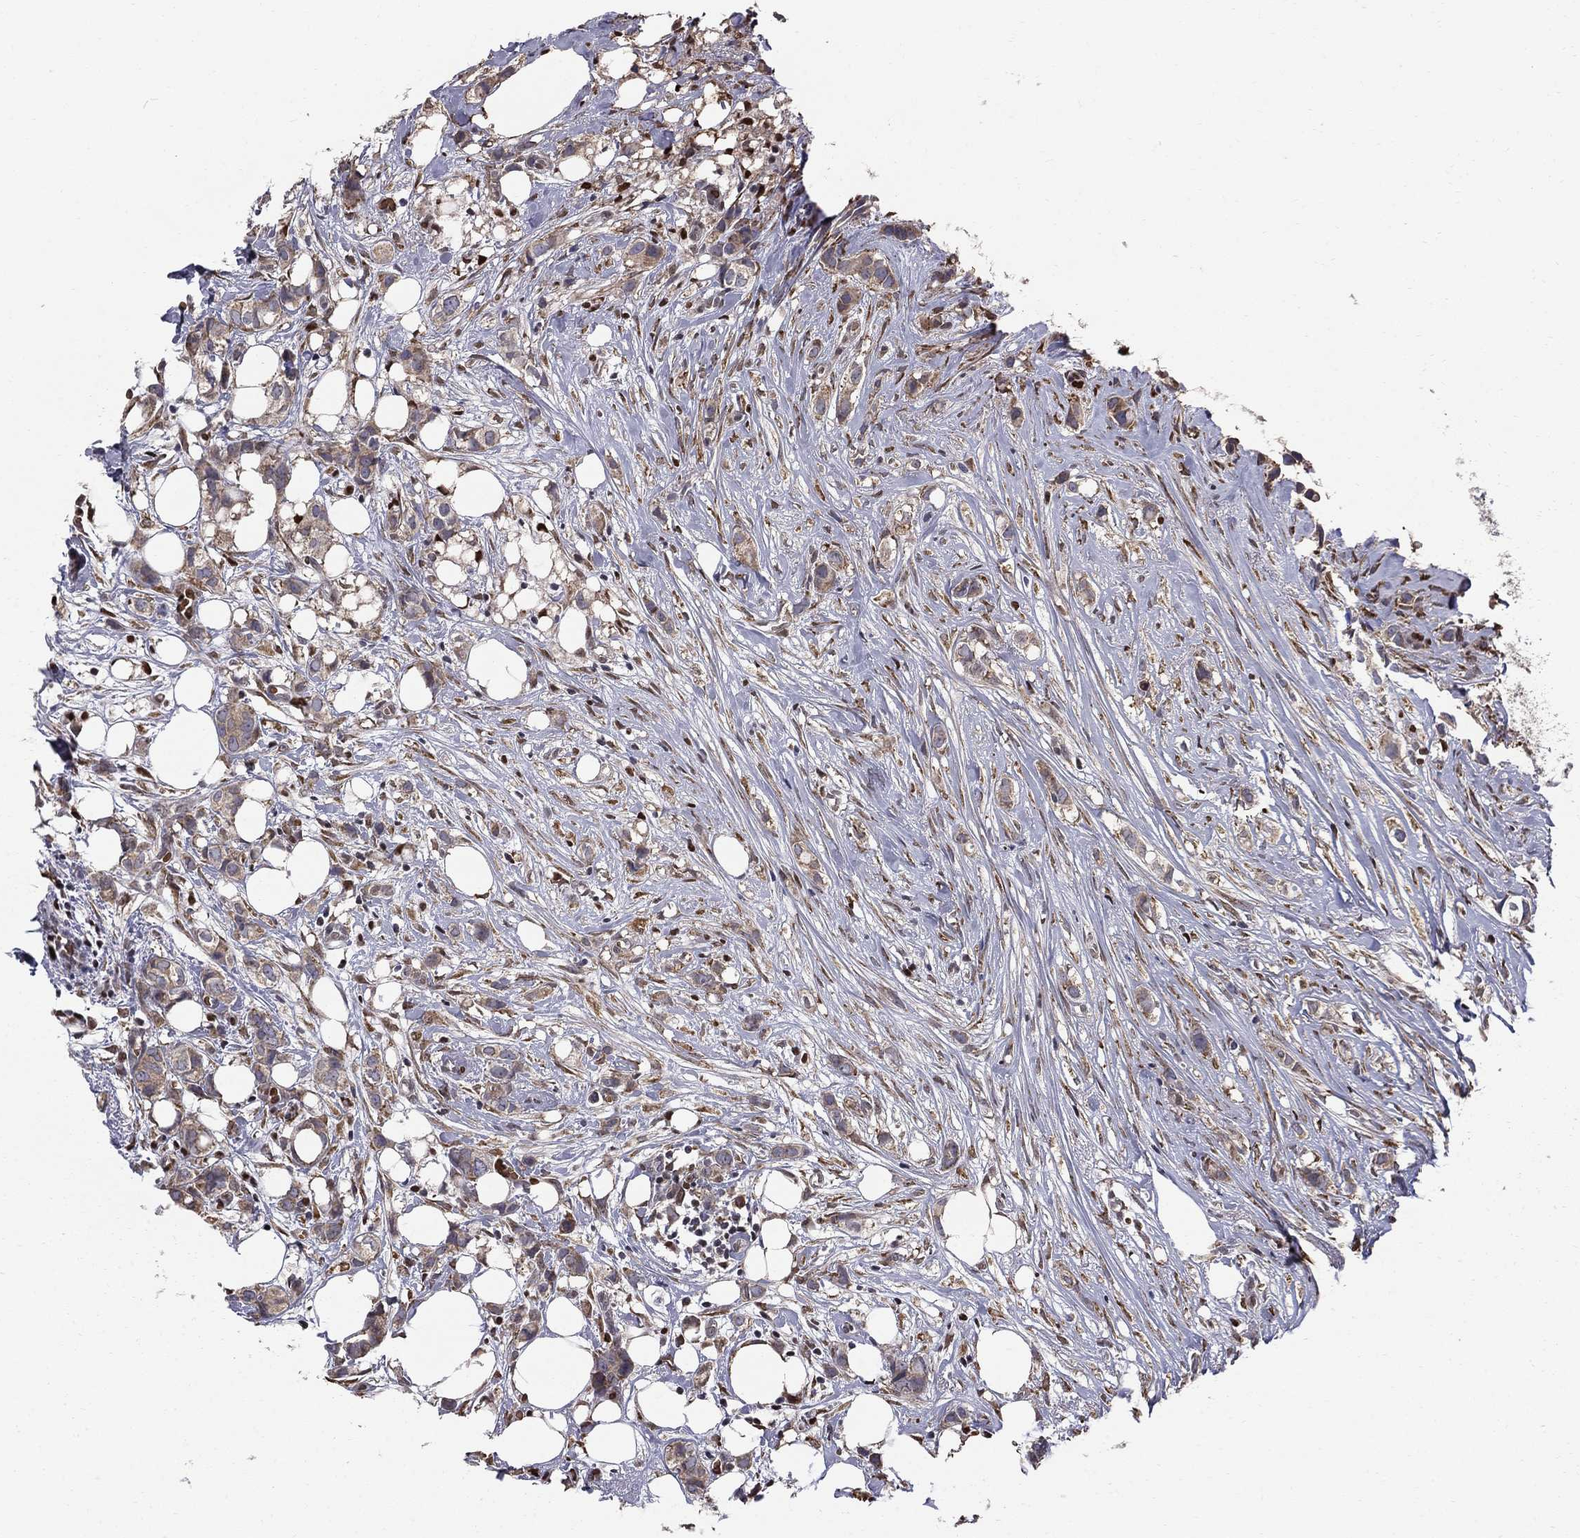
{"staining": {"intensity": "weak", "quantity": "25%-75%", "location": "cytoplasmic/membranous"}, "tissue": "breast cancer", "cell_type": "Tumor cells", "image_type": "cancer", "snomed": [{"axis": "morphology", "description": "Duct carcinoma"}, {"axis": "topography", "description": "Breast"}], "caption": "Immunohistochemical staining of infiltrating ductal carcinoma (breast) exhibits low levels of weak cytoplasmic/membranous positivity in about 25%-75% of tumor cells. (brown staining indicates protein expression, while blue staining denotes nuclei).", "gene": "HSPB2", "patient": {"sex": "female", "age": 85}}